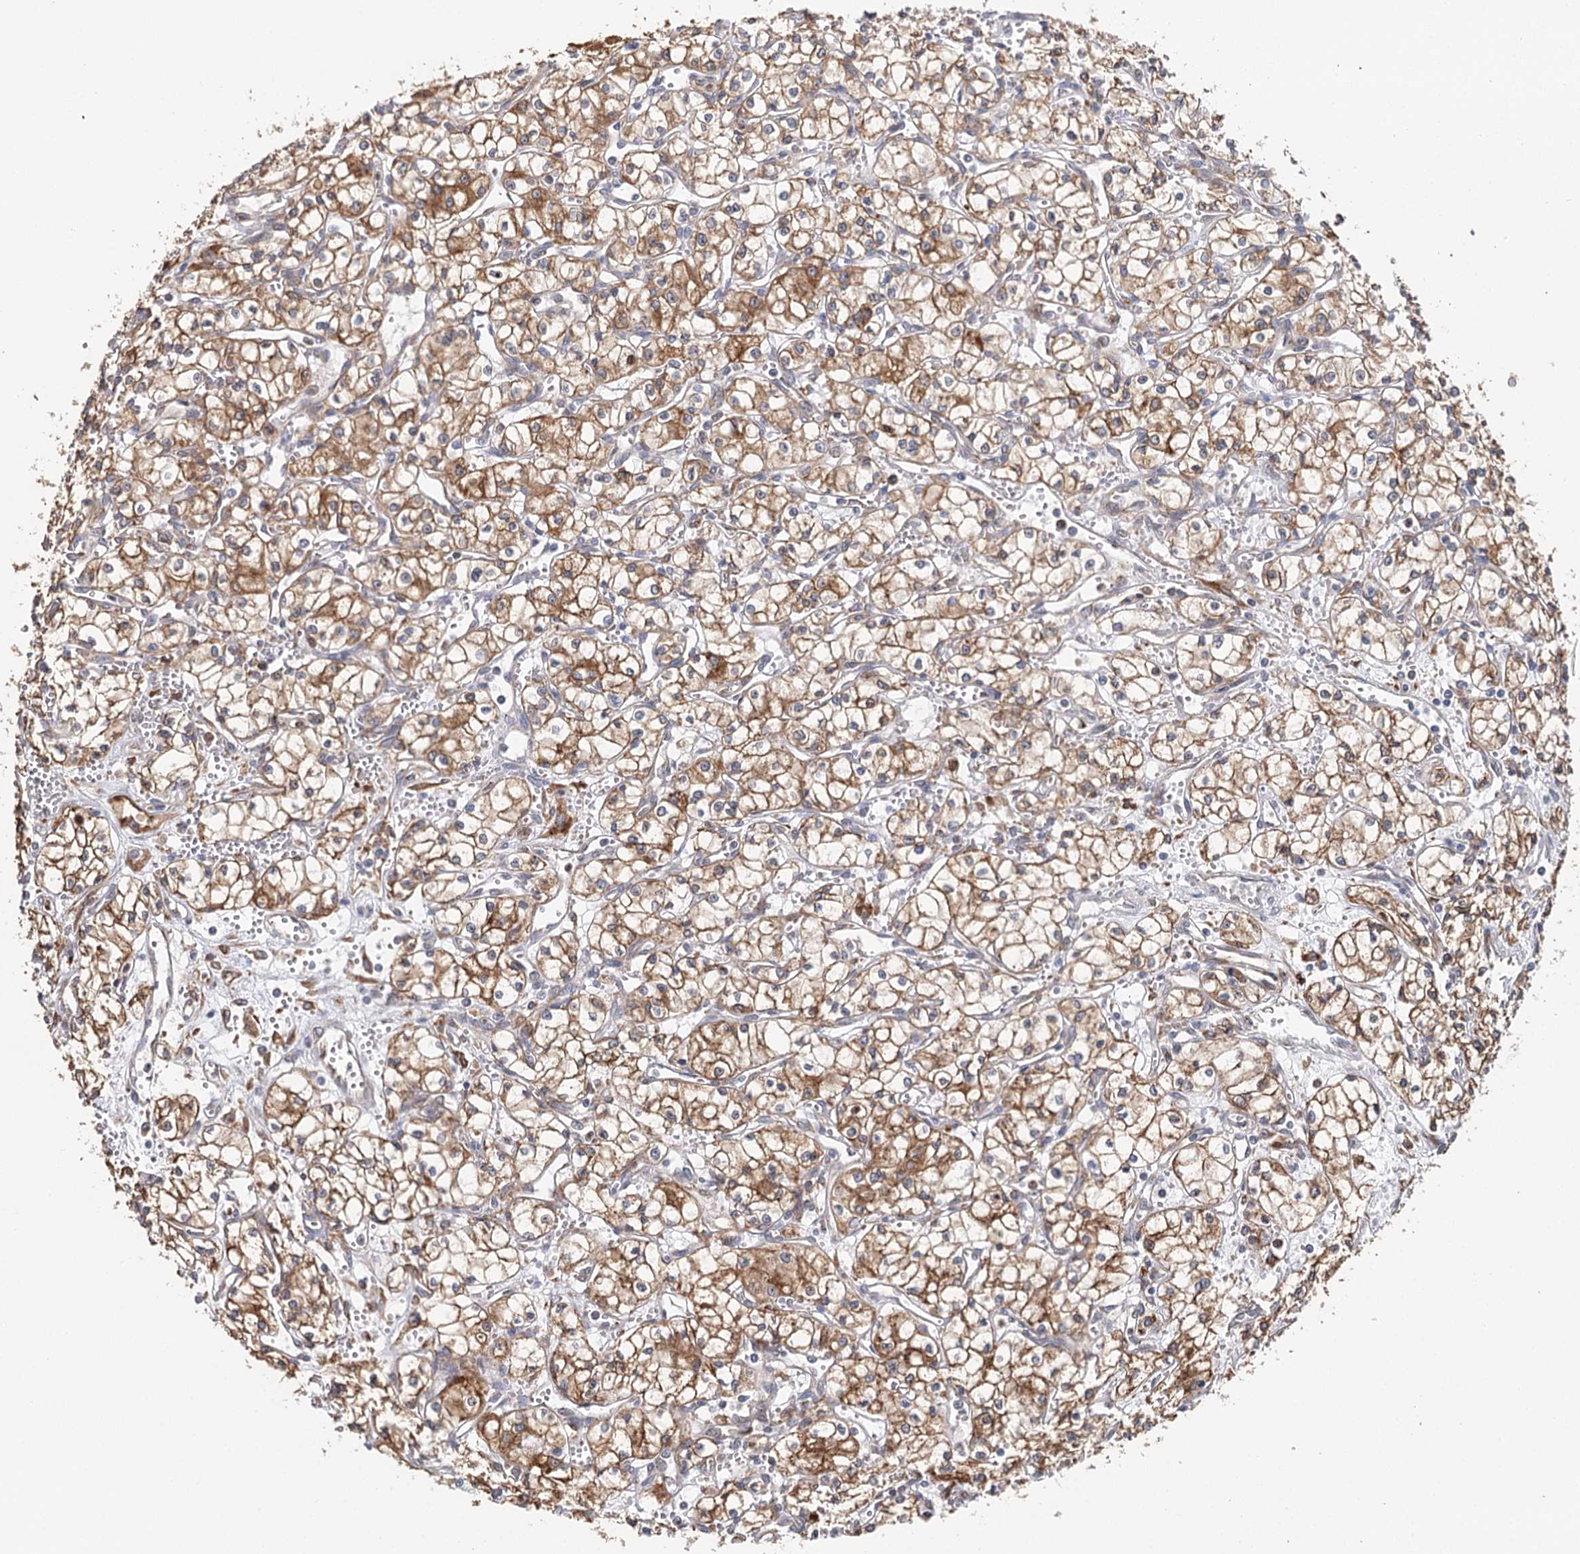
{"staining": {"intensity": "strong", "quantity": "25%-75%", "location": "cytoplasmic/membranous"}, "tissue": "renal cancer", "cell_type": "Tumor cells", "image_type": "cancer", "snomed": [{"axis": "morphology", "description": "Adenocarcinoma, NOS"}, {"axis": "topography", "description": "Kidney"}], "caption": "Adenocarcinoma (renal) stained with DAB immunohistochemistry exhibits high levels of strong cytoplasmic/membranous positivity in about 25%-75% of tumor cells. (Stains: DAB in brown, nuclei in blue, Microscopy: brightfield microscopy at high magnification).", "gene": "VEGFA", "patient": {"sex": "male", "age": 59}}